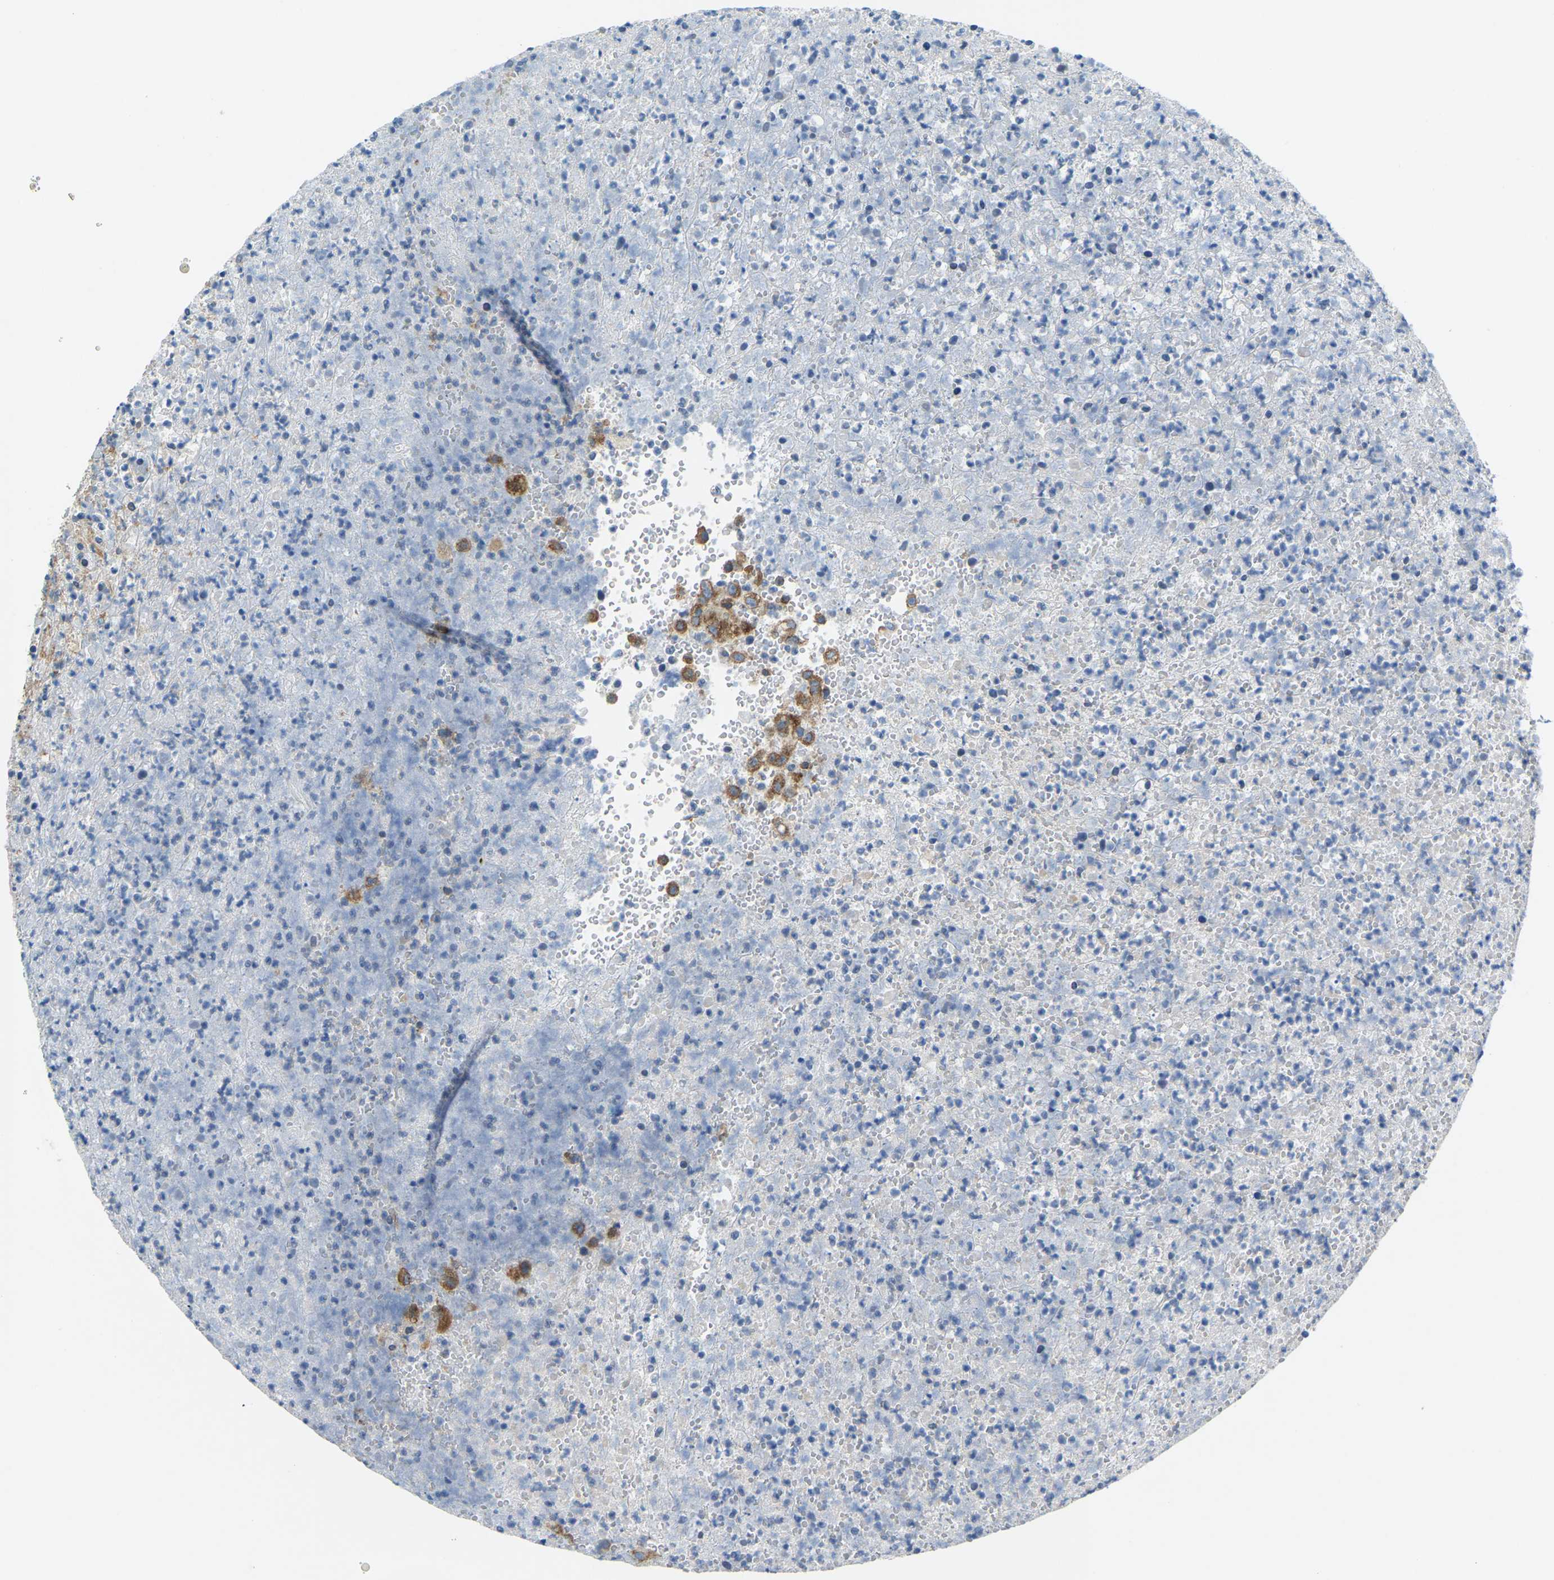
{"staining": {"intensity": "strong", "quantity": ">75%", "location": "cytoplasmic/membranous"}, "tissue": "urothelial cancer", "cell_type": "Tumor cells", "image_type": "cancer", "snomed": [{"axis": "morphology", "description": "Urothelial carcinoma, High grade"}, {"axis": "topography", "description": "Urinary bladder"}], "caption": "Protein staining demonstrates strong cytoplasmic/membranous staining in approximately >75% of tumor cells in urothelial carcinoma (high-grade).", "gene": "SND1", "patient": {"sex": "male", "age": 46}}